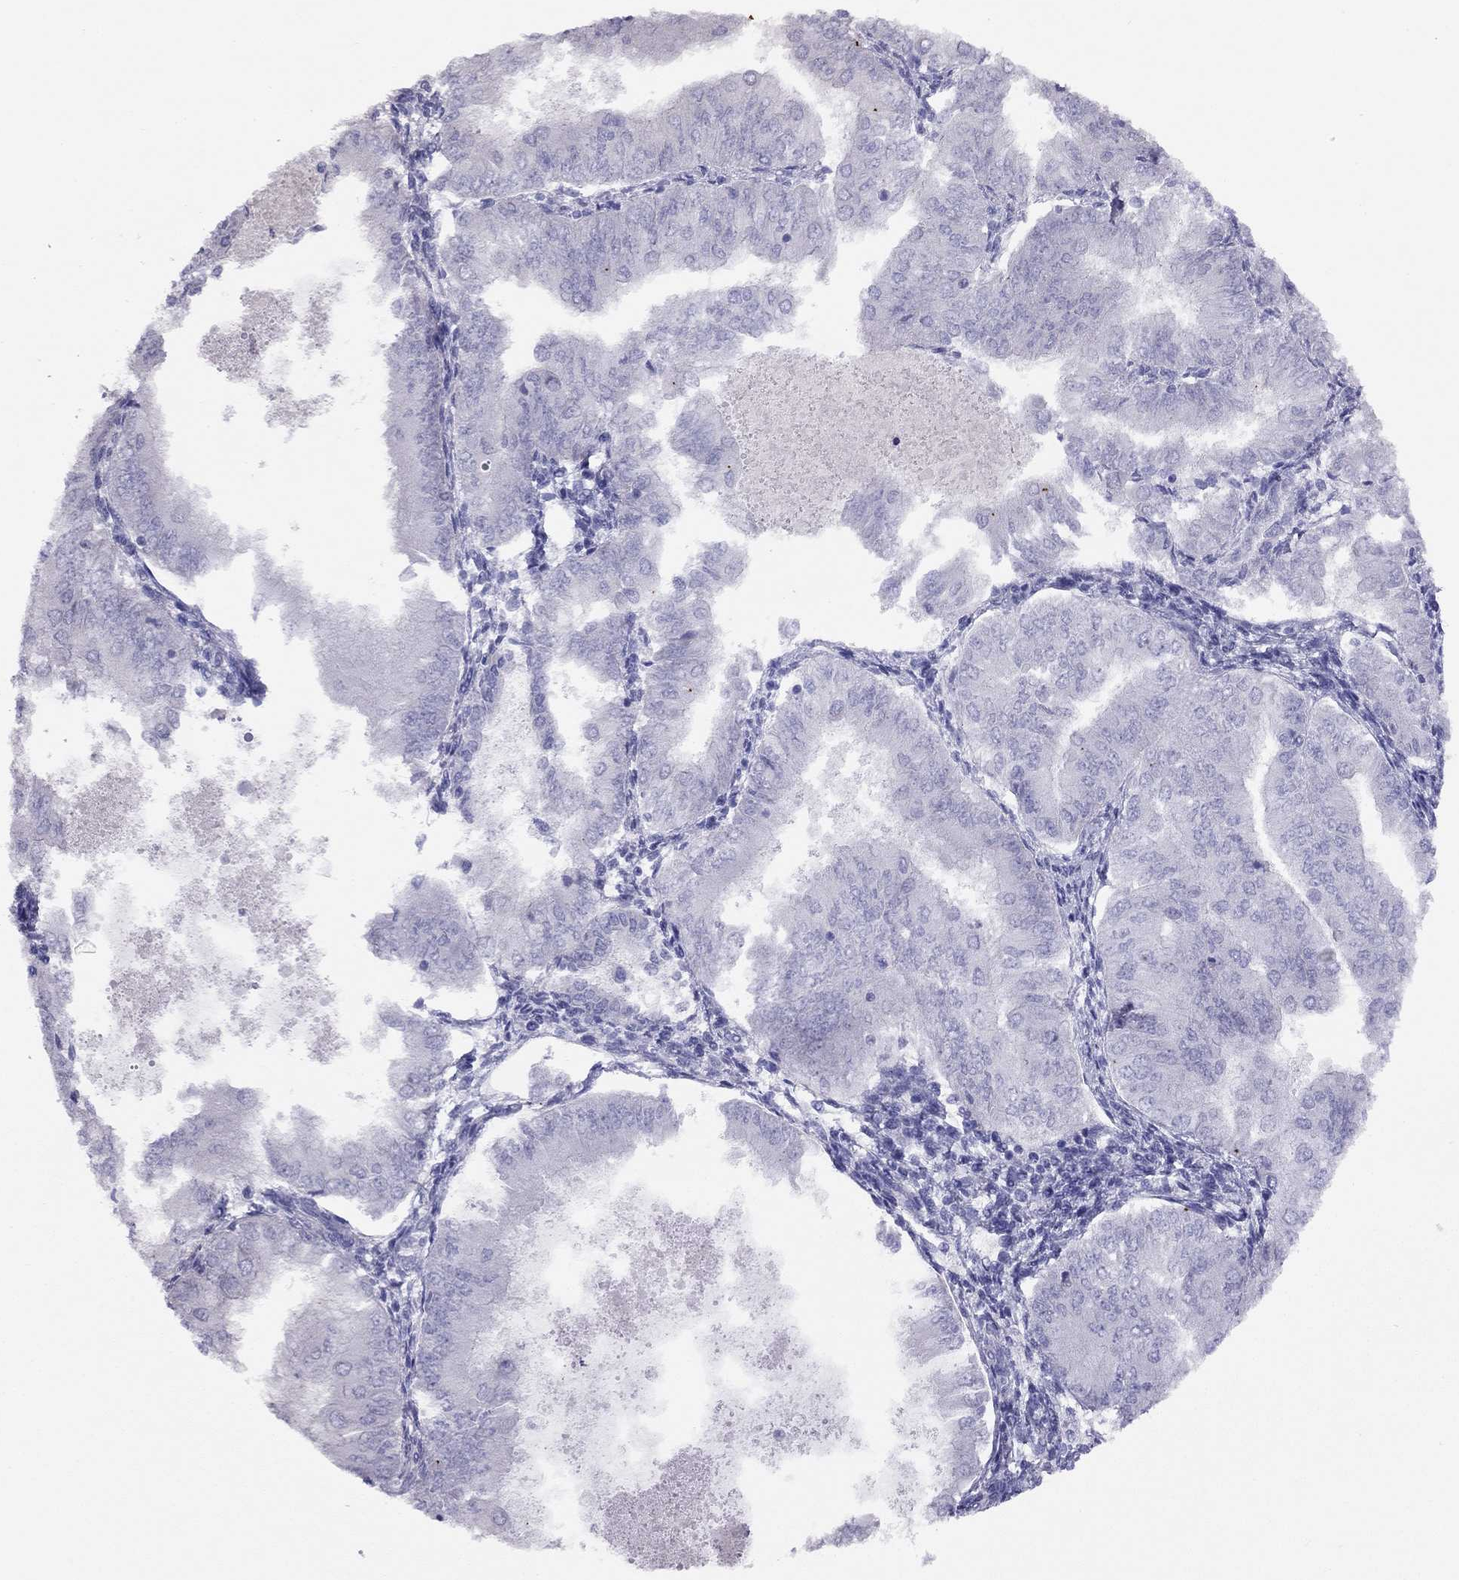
{"staining": {"intensity": "negative", "quantity": "none", "location": "none"}, "tissue": "endometrial cancer", "cell_type": "Tumor cells", "image_type": "cancer", "snomed": [{"axis": "morphology", "description": "Adenocarcinoma, NOS"}, {"axis": "topography", "description": "Endometrium"}], "caption": "The immunohistochemistry (IHC) photomicrograph has no significant staining in tumor cells of endometrial cancer tissue.", "gene": "LRIT2", "patient": {"sex": "female", "age": 53}}